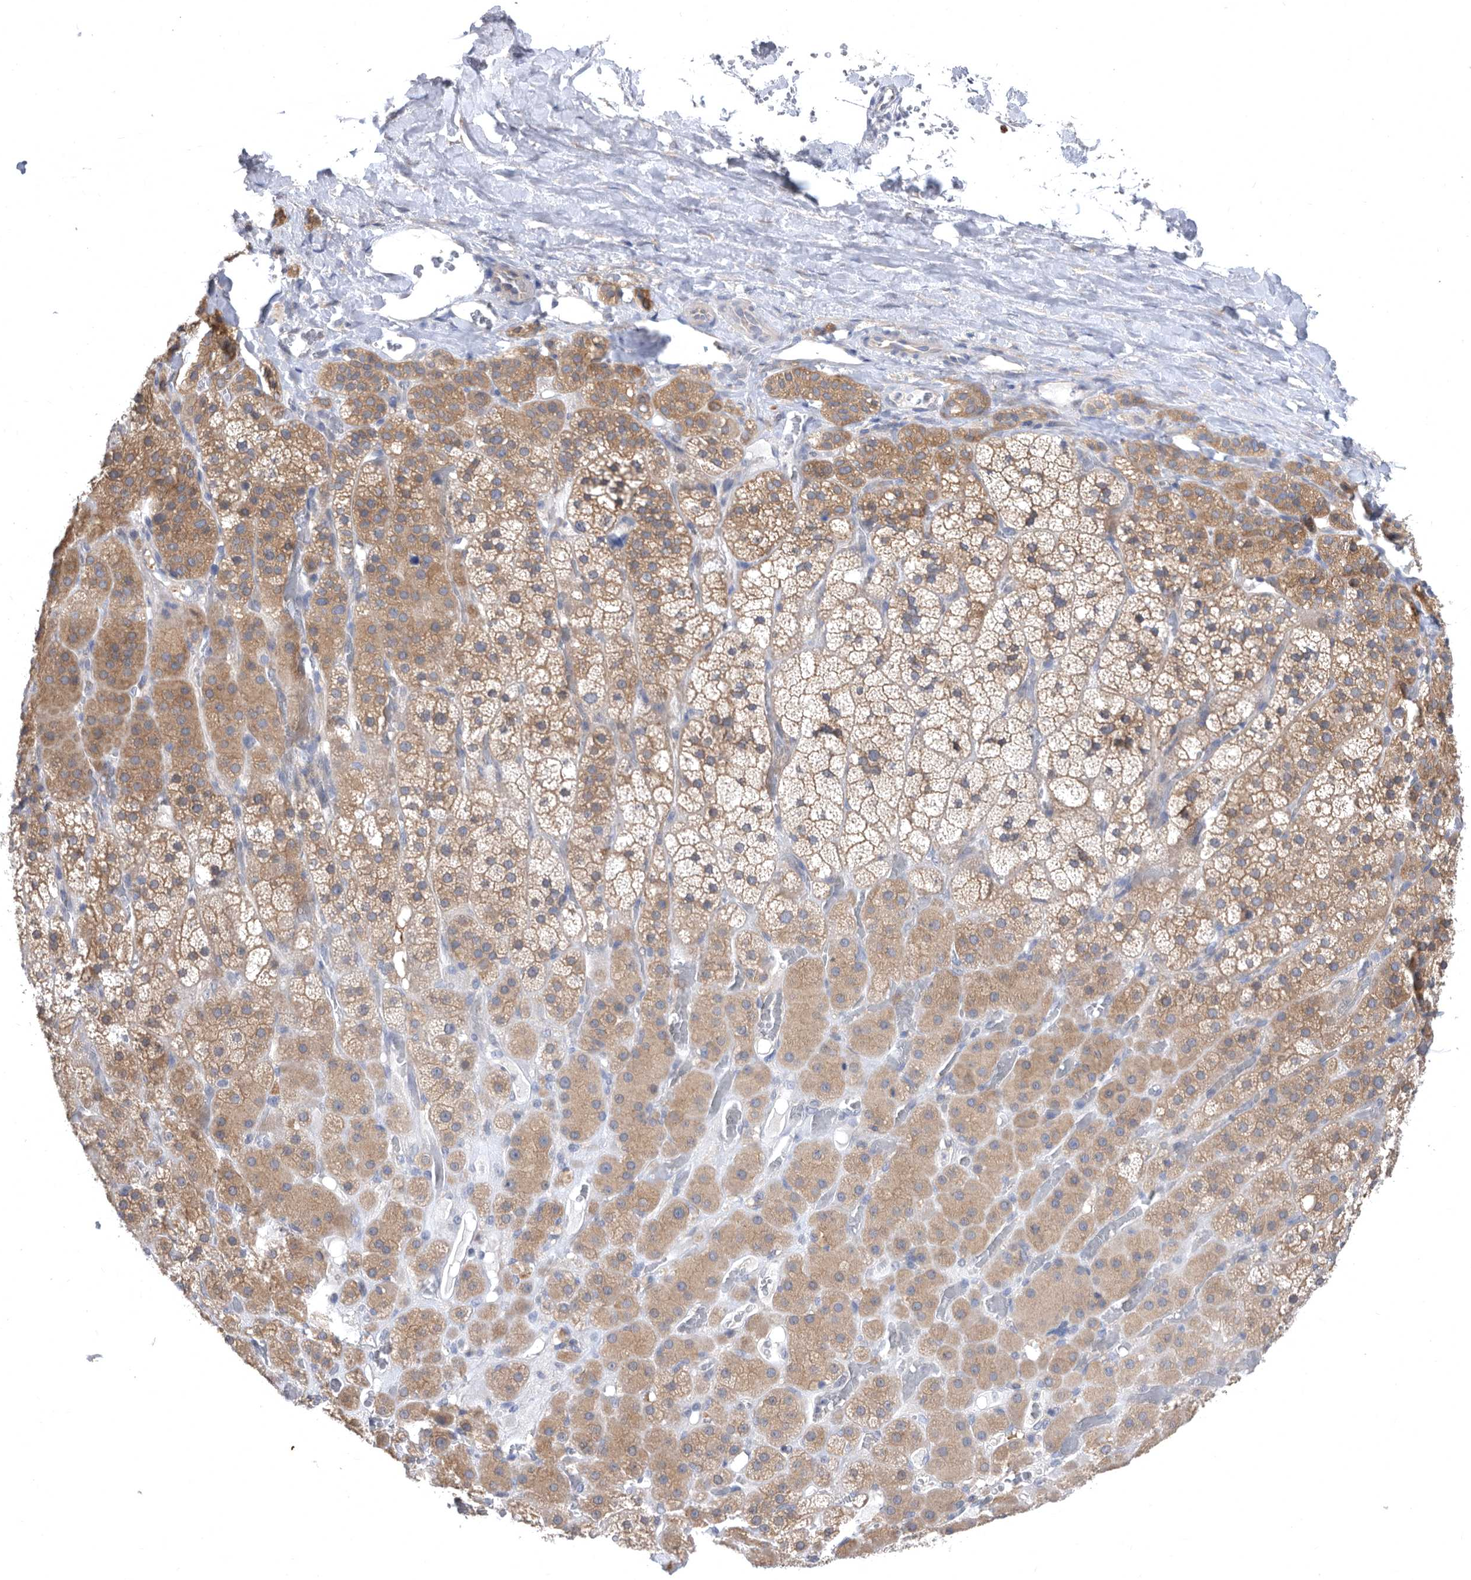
{"staining": {"intensity": "moderate", "quantity": ">75%", "location": "cytoplasmic/membranous"}, "tissue": "adrenal gland", "cell_type": "Glandular cells", "image_type": "normal", "snomed": [{"axis": "morphology", "description": "Normal tissue, NOS"}, {"axis": "topography", "description": "Adrenal gland"}], "caption": "Moderate cytoplasmic/membranous positivity is appreciated in approximately >75% of glandular cells in benign adrenal gland.", "gene": "CCT4", "patient": {"sex": "male", "age": 57}}